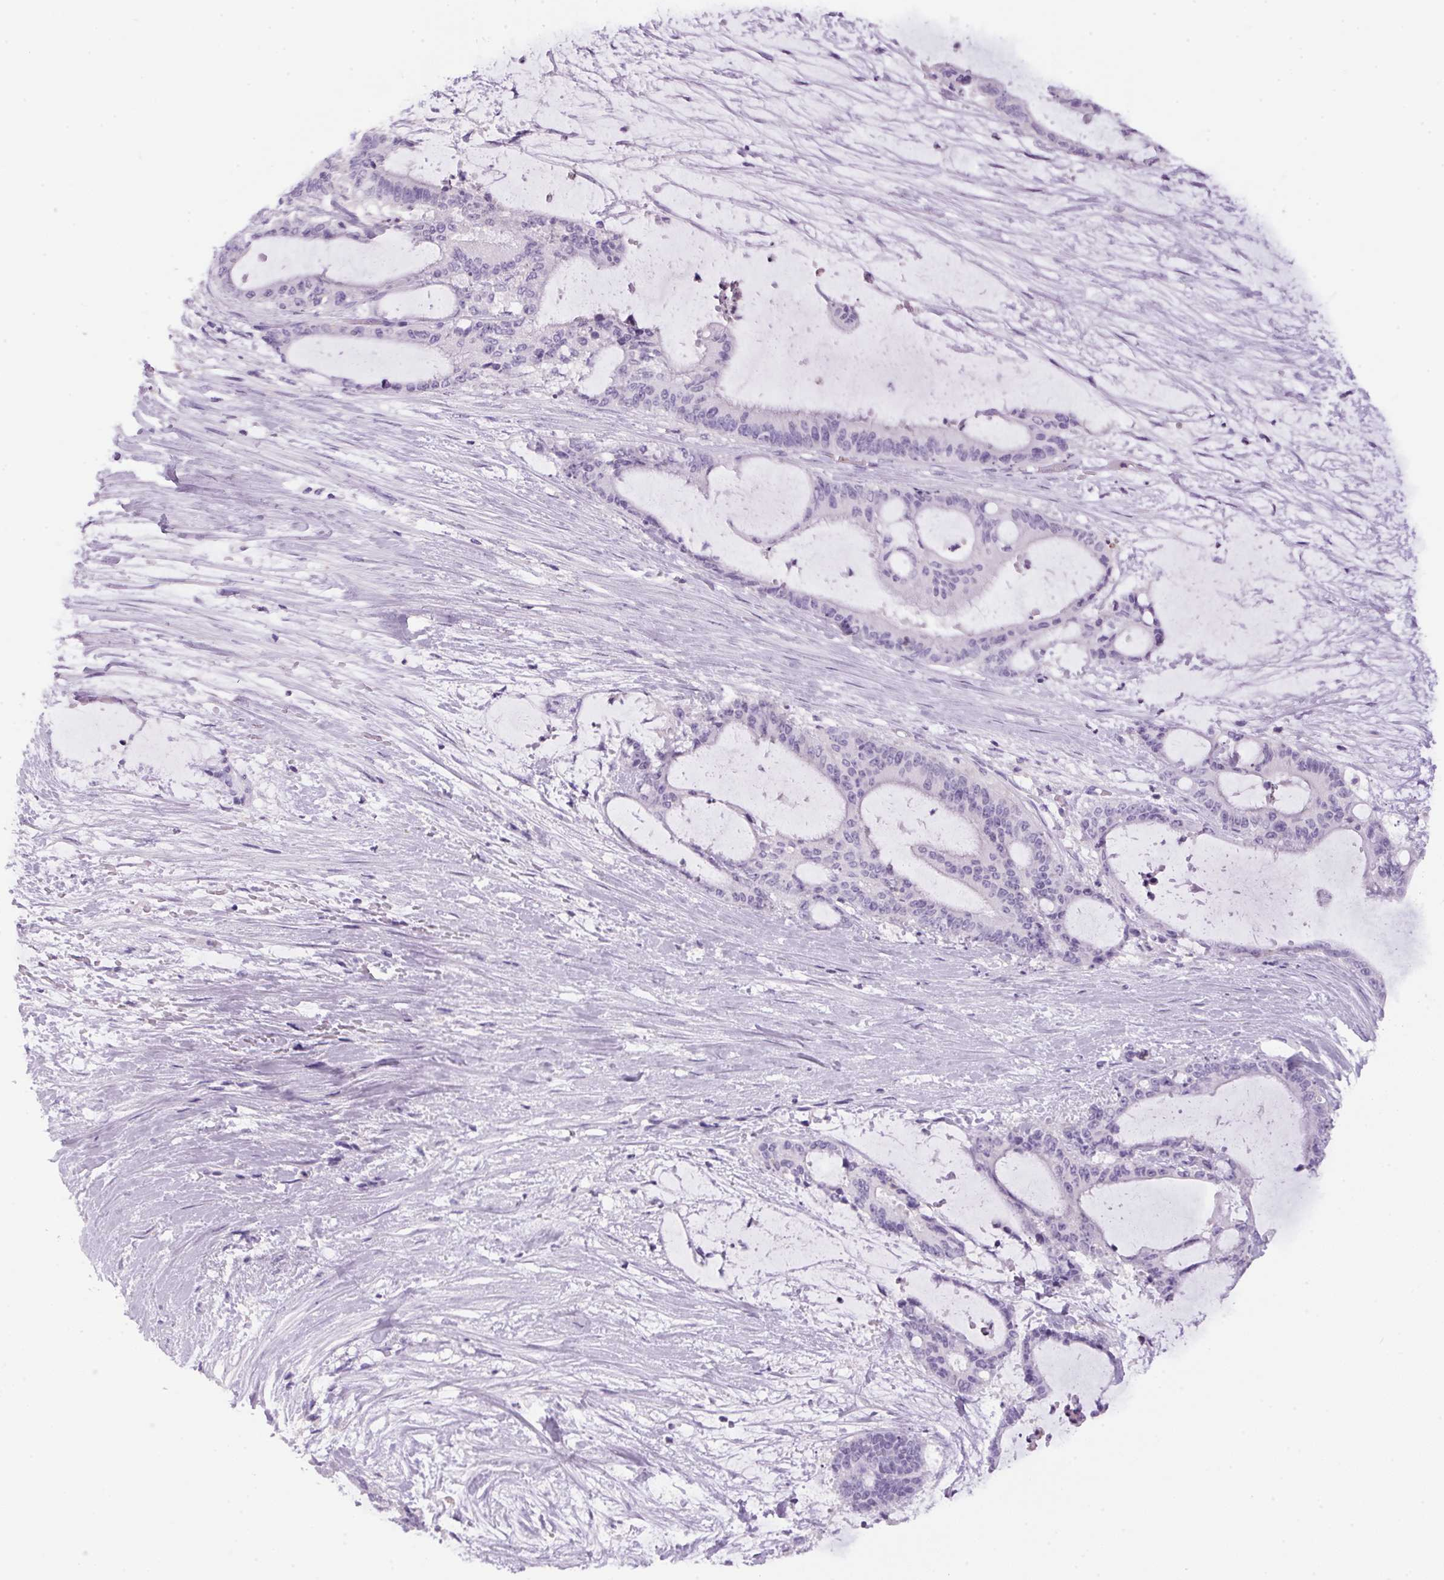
{"staining": {"intensity": "negative", "quantity": "none", "location": "none"}, "tissue": "liver cancer", "cell_type": "Tumor cells", "image_type": "cancer", "snomed": [{"axis": "morphology", "description": "Normal tissue, NOS"}, {"axis": "morphology", "description": "Cholangiocarcinoma"}, {"axis": "topography", "description": "Liver"}, {"axis": "topography", "description": "Peripheral nerve tissue"}], "caption": "Immunohistochemistry (IHC) of human liver cholangiocarcinoma demonstrates no positivity in tumor cells.", "gene": "S100A2", "patient": {"sex": "female", "age": 73}}